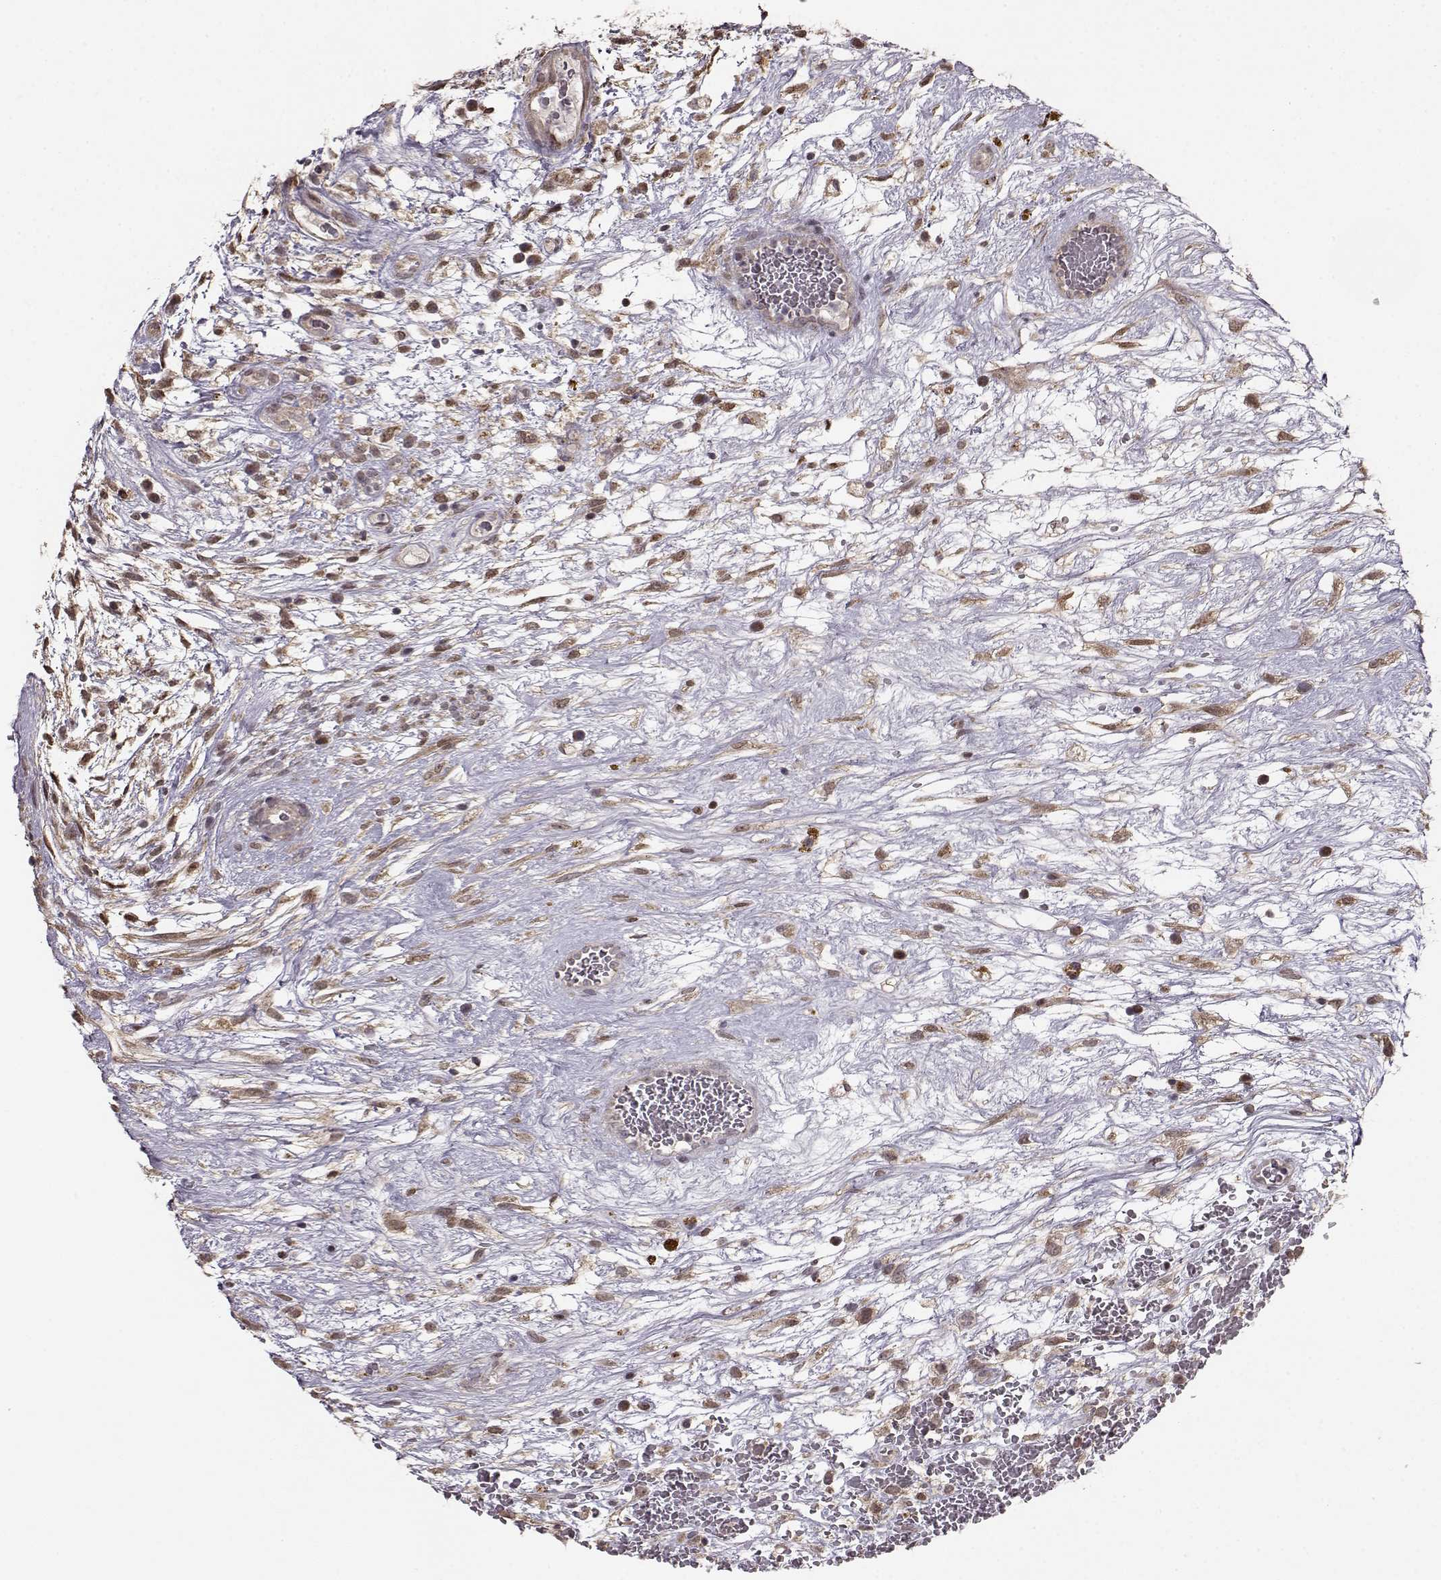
{"staining": {"intensity": "moderate", "quantity": "25%-75%", "location": "nuclear"}, "tissue": "testis cancer", "cell_type": "Tumor cells", "image_type": "cancer", "snomed": [{"axis": "morphology", "description": "Normal tissue, NOS"}, {"axis": "morphology", "description": "Carcinoma, Embryonal, NOS"}, {"axis": "topography", "description": "Testis"}], "caption": "Immunohistochemistry (IHC) (DAB) staining of human embryonal carcinoma (testis) shows moderate nuclear protein positivity in about 25%-75% of tumor cells.", "gene": "BACH2", "patient": {"sex": "male", "age": 32}}